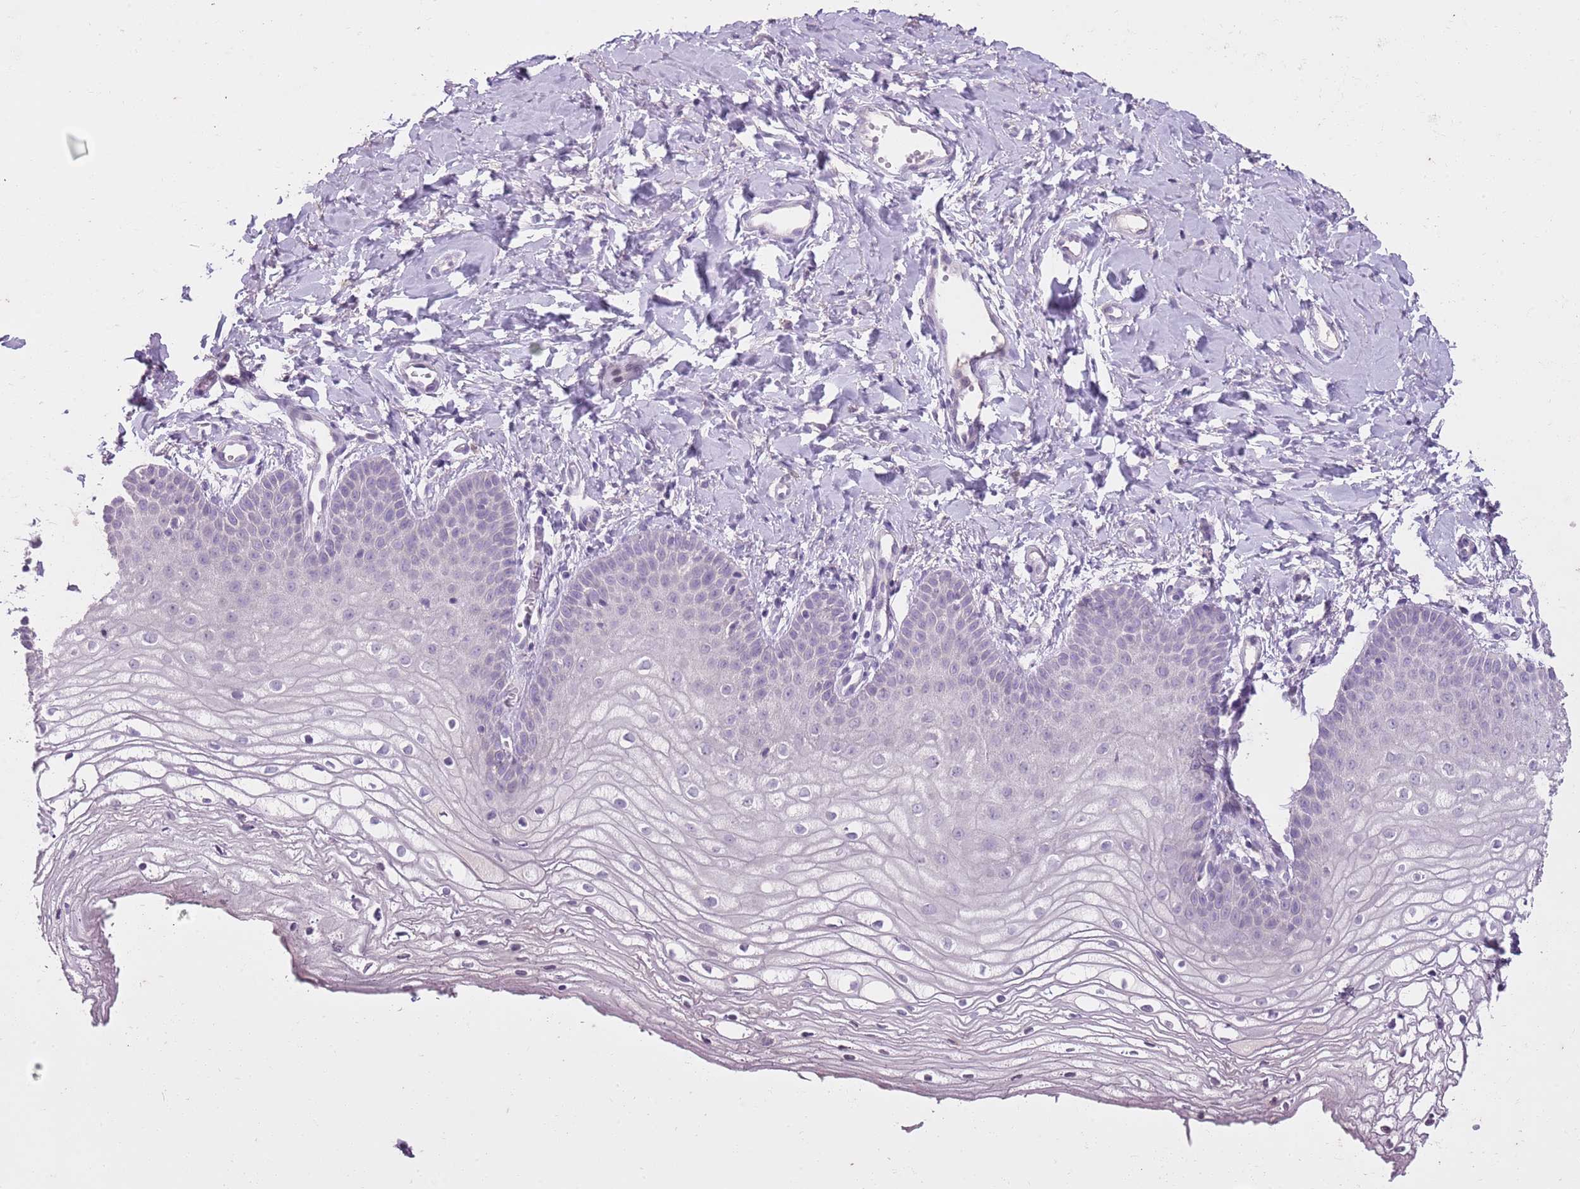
{"staining": {"intensity": "negative", "quantity": "none", "location": "none"}, "tissue": "vagina", "cell_type": "Squamous epithelial cells", "image_type": "normal", "snomed": [{"axis": "morphology", "description": "Normal tissue, NOS"}, {"axis": "topography", "description": "Vagina"}], "caption": "A micrograph of vagina stained for a protein reveals no brown staining in squamous epithelial cells. (IHC, brightfield microscopy, high magnification).", "gene": "SLC35E3", "patient": {"sex": "female", "age": 68}}